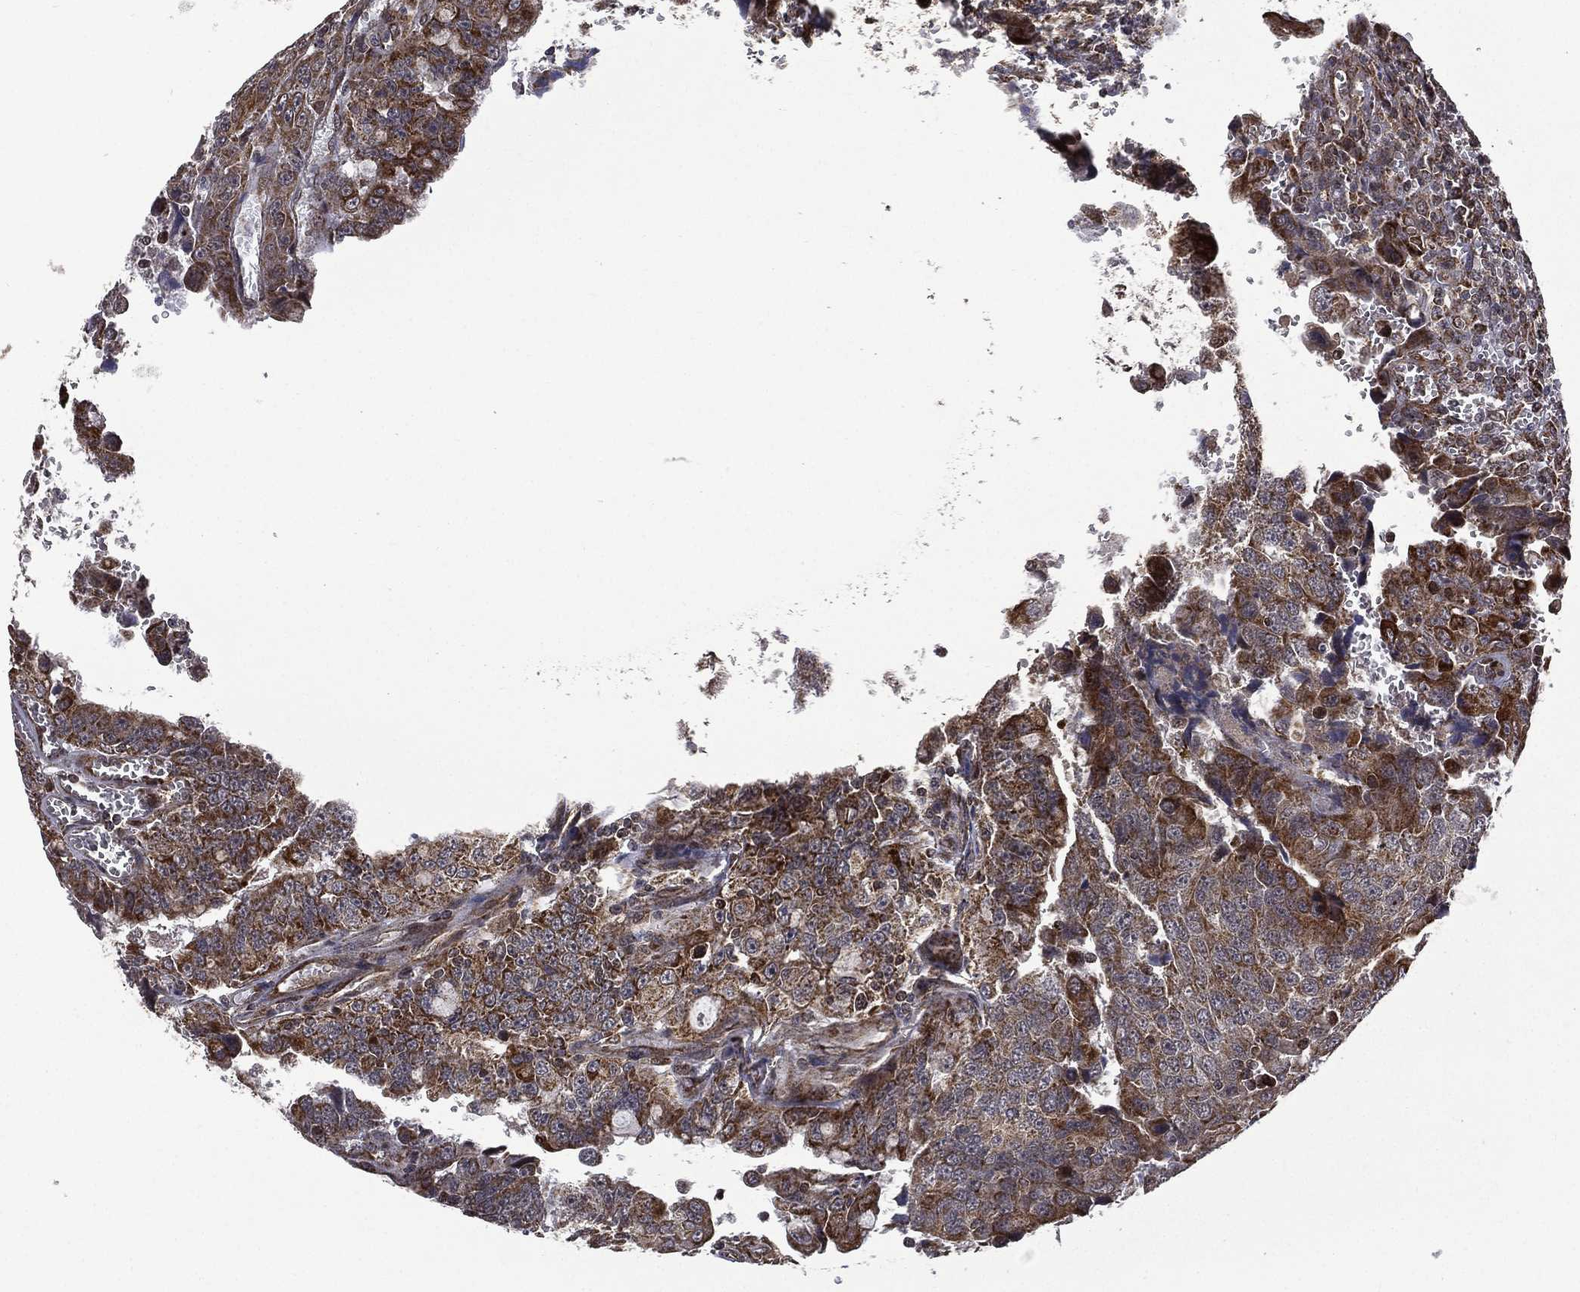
{"staining": {"intensity": "moderate", "quantity": ">75%", "location": "cytoplasmic/membranous"}, "tissue": "urothelial cancer", "cell_type": "Tumor cells", "image_type": "cancer", "snomed": [{"axis": "morphology", "description": "Urothelial carcinoma, NOS"}, {"axis": "morphology", "description": "Urothelial carcinoma, High grade"}, {"axis": "topography", "description": "Urinary bladder"}], "caption": "Transitional cell carcinoma tissue displays moderate cytoplasmic/membranous expression in approximately >75% of tumor cells", "gene": "GIMAP6", "patient": {"sex": "female", "age": 73}}